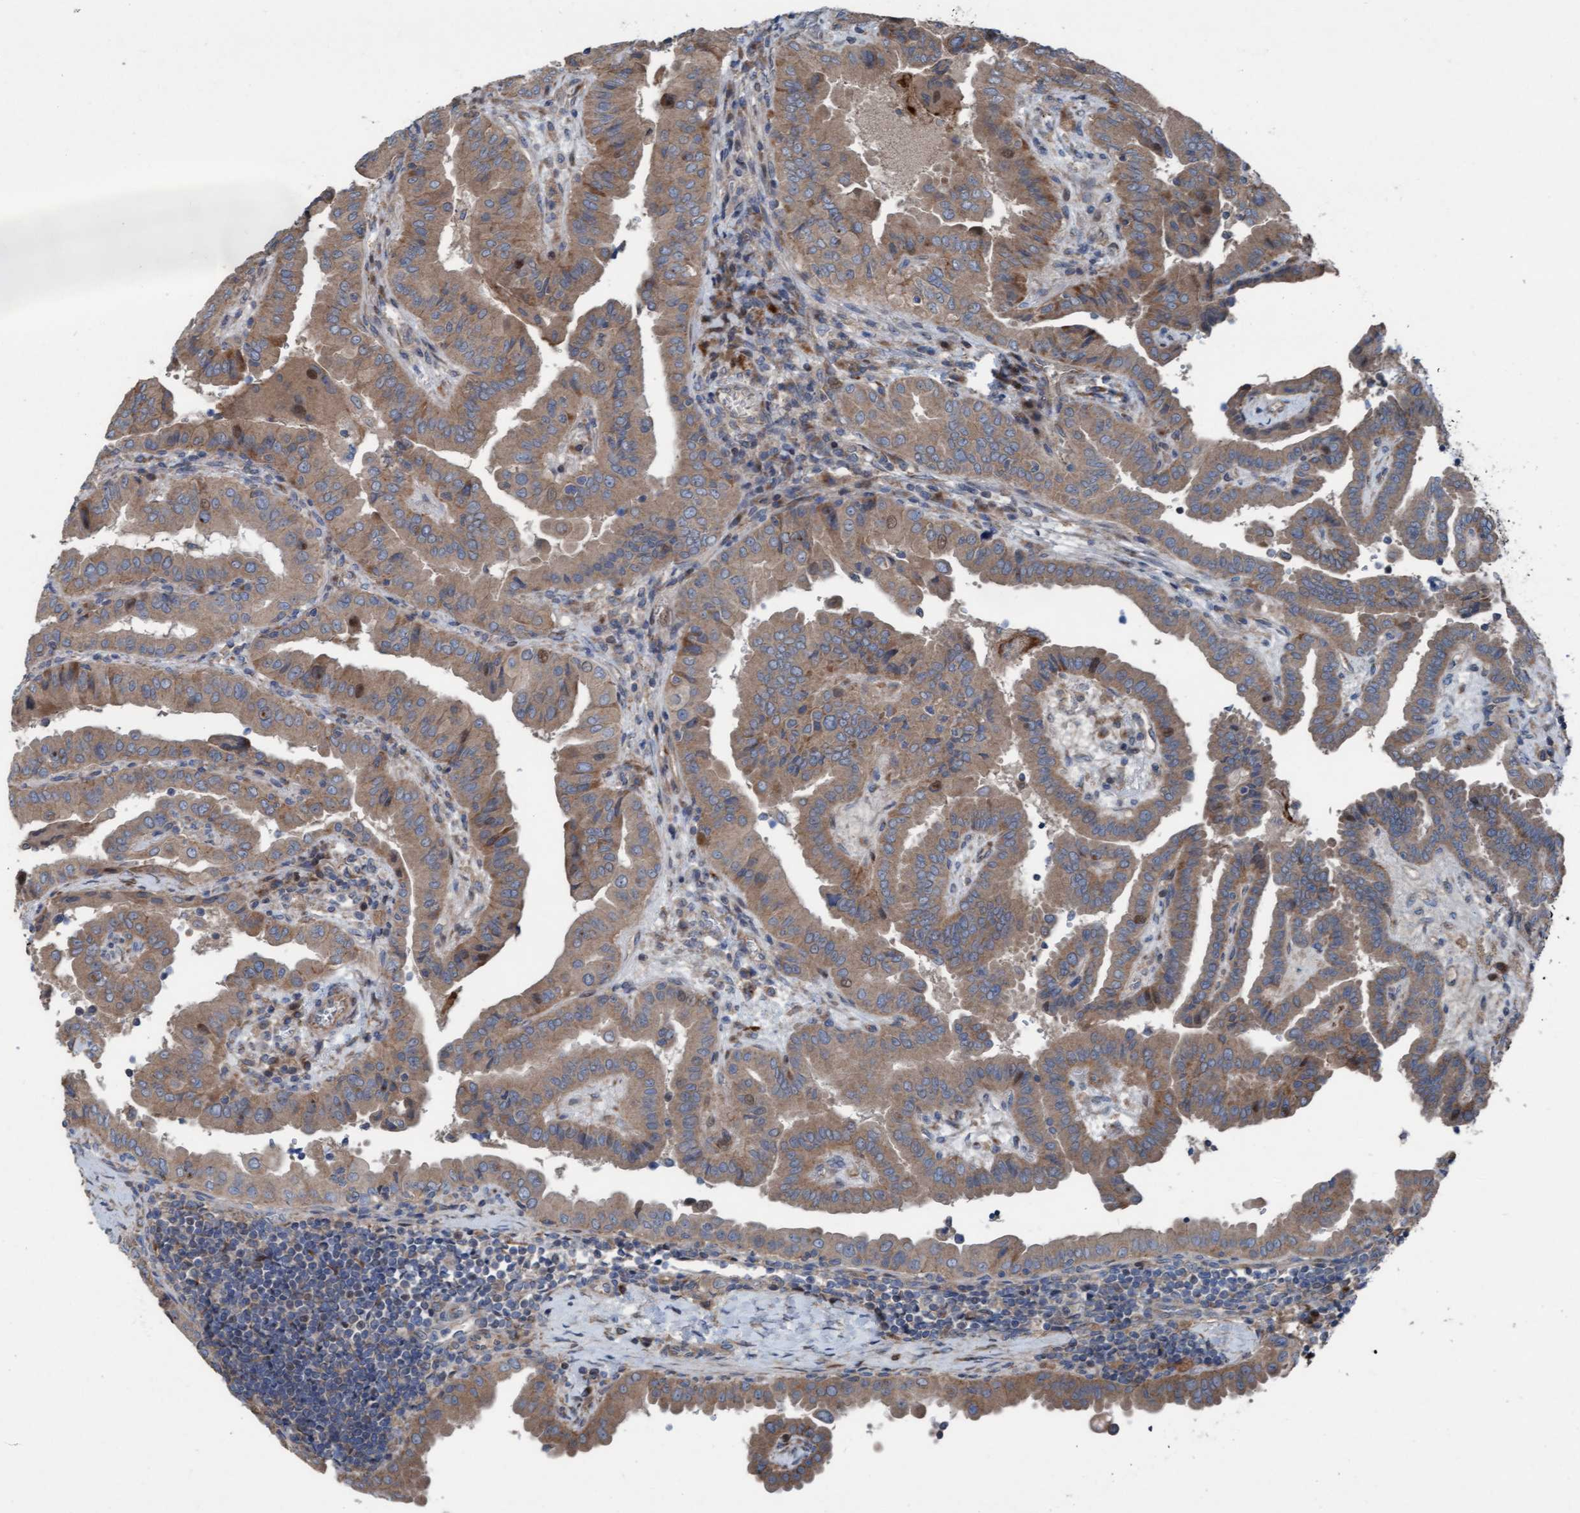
{"staining": {"intensity": "moderate", "quantity": ">75%", "location": "cytoplasmic/membranous"}, "tissue": "thyroid cancer", "cell_type": "Tumor cells", "image_type": "cancer", "snomed": [{"axis": "morphology", "description": "Papillary adenocarcinoma, NOS"}, {"axis": "topography", "description": "Thyroid gland"}], "caption": "Moderate cytoplasmic/membranous protein expression is appreciated in approximately >75% of tumor cells in thyroid cancer (papillary adenocarcinoma). Nuclei are stained in blue.", "gene": "KLHL26", "patient": {"sex": "male", "age": 33}}